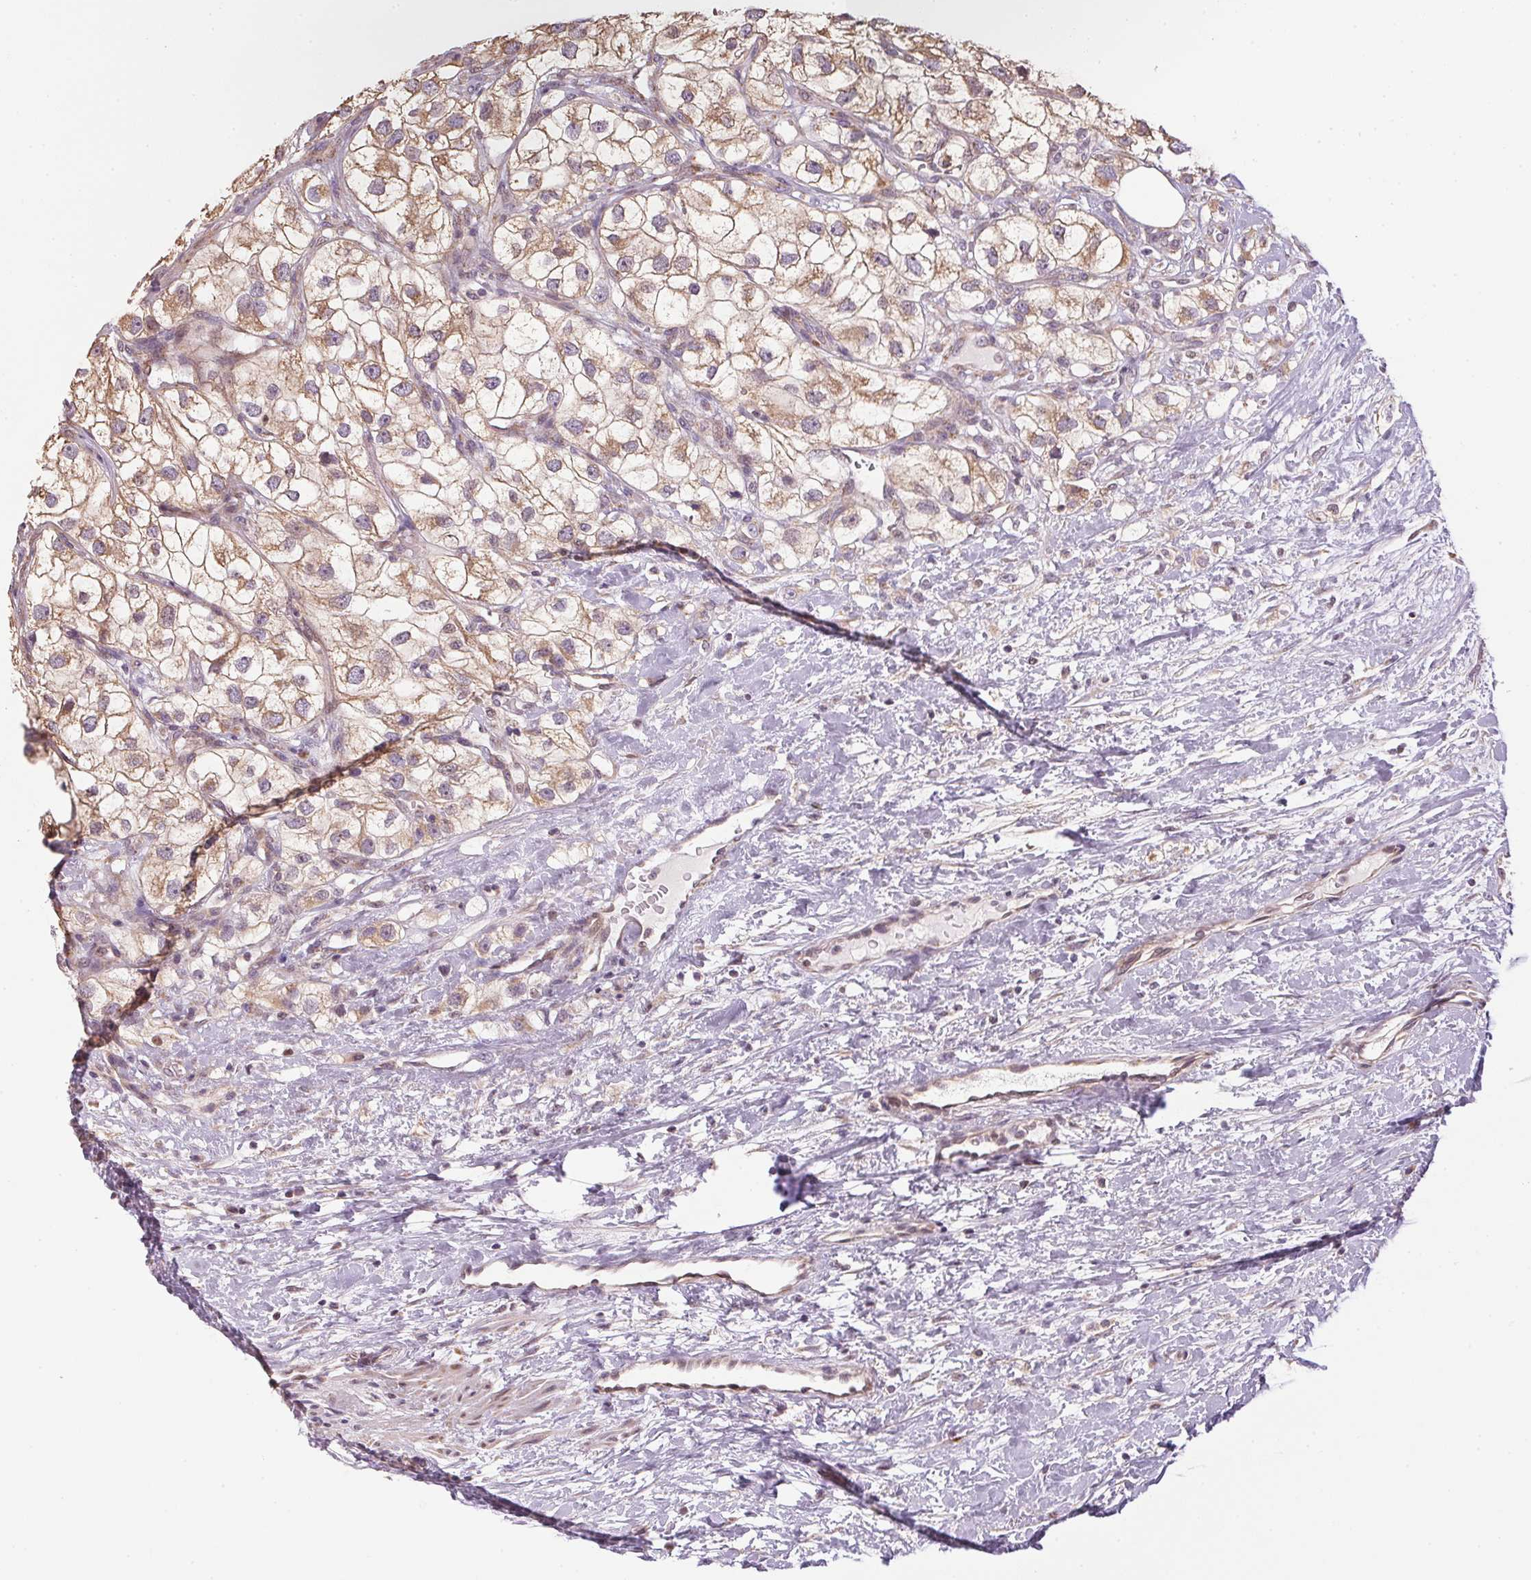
{"staining": {"intensity": "weak", "quantity": "25%-75%", "location": "cytoplasmic/membranous"}, "tissue": "renal cancer", "cell_type": "Tumor cells", "image_type": "cancer", "snomed": [{"axis": "morphology", "description": "Adenocarcinoma, NOS"}, {"axis": "topography", "description": "Kidney"}], "caption": "Weak cytoplasmic/membranous positivity for a protein is seen in about 25%-75% of tumor cells of renal cancer (adenocarcinoma) using immunohistochemistry.", "gene": "SC5D", "patient": {"sex": "male", "age": 59}}